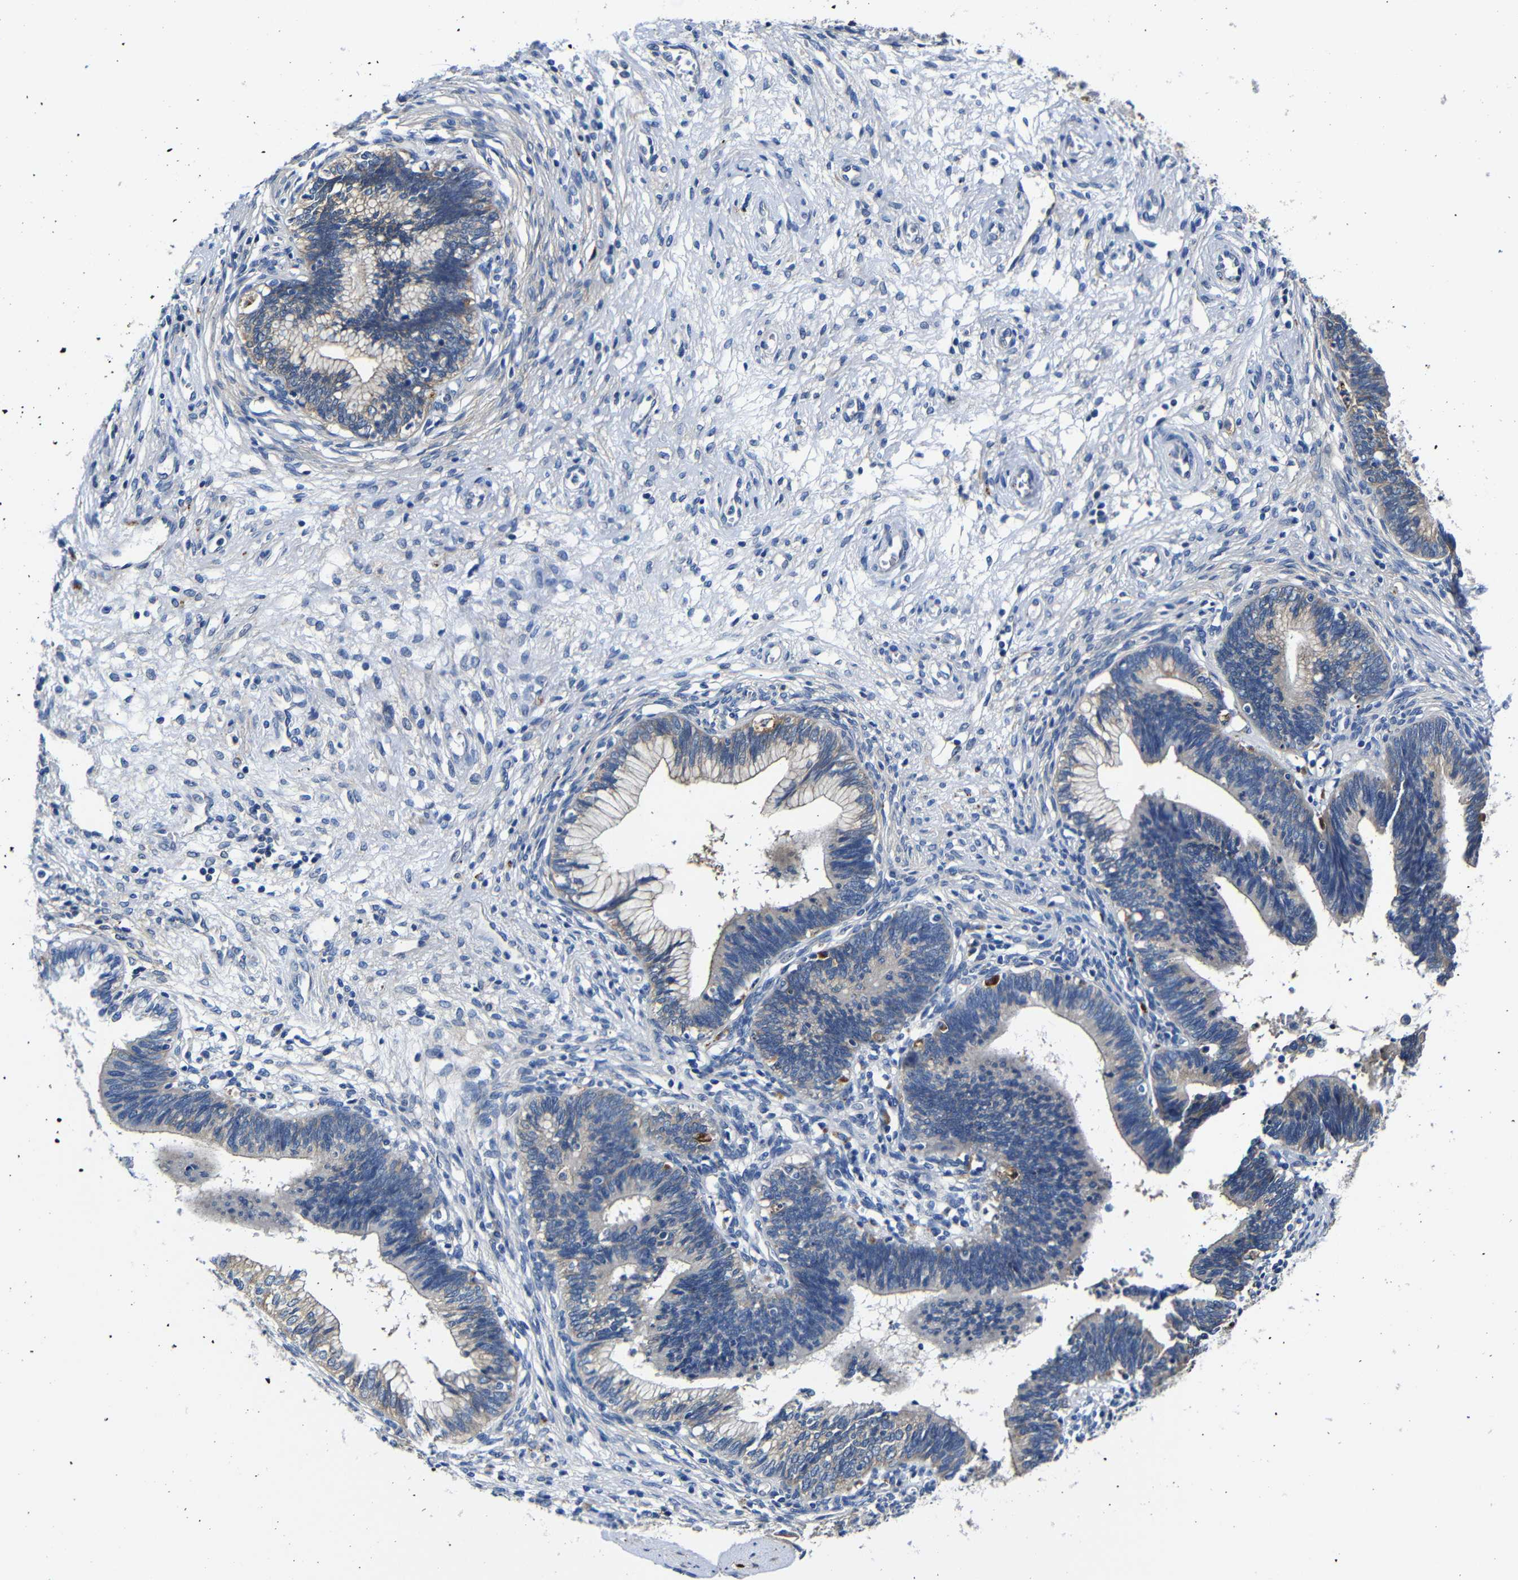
{"staining": {"intensity": "weak", "quantity": "<25%", "location": "cytoplasmic/membranous"}, "tissue": "cervical cancer", "cell_type": "Tumor cells", "image_type": "cancer", "snomed": [{"axis": "morphology", "description": "Adenocarcinoma, NOS"}, {"axis": "topography", "description": "Cervix"}], "caption": "The immunohistochemistry micrograph has no significant positivity in tumor cells of cervical adenocarcinoma tissue.", "gene": "GIMAP2", "patient": {"sex": "female", "age": 44}}